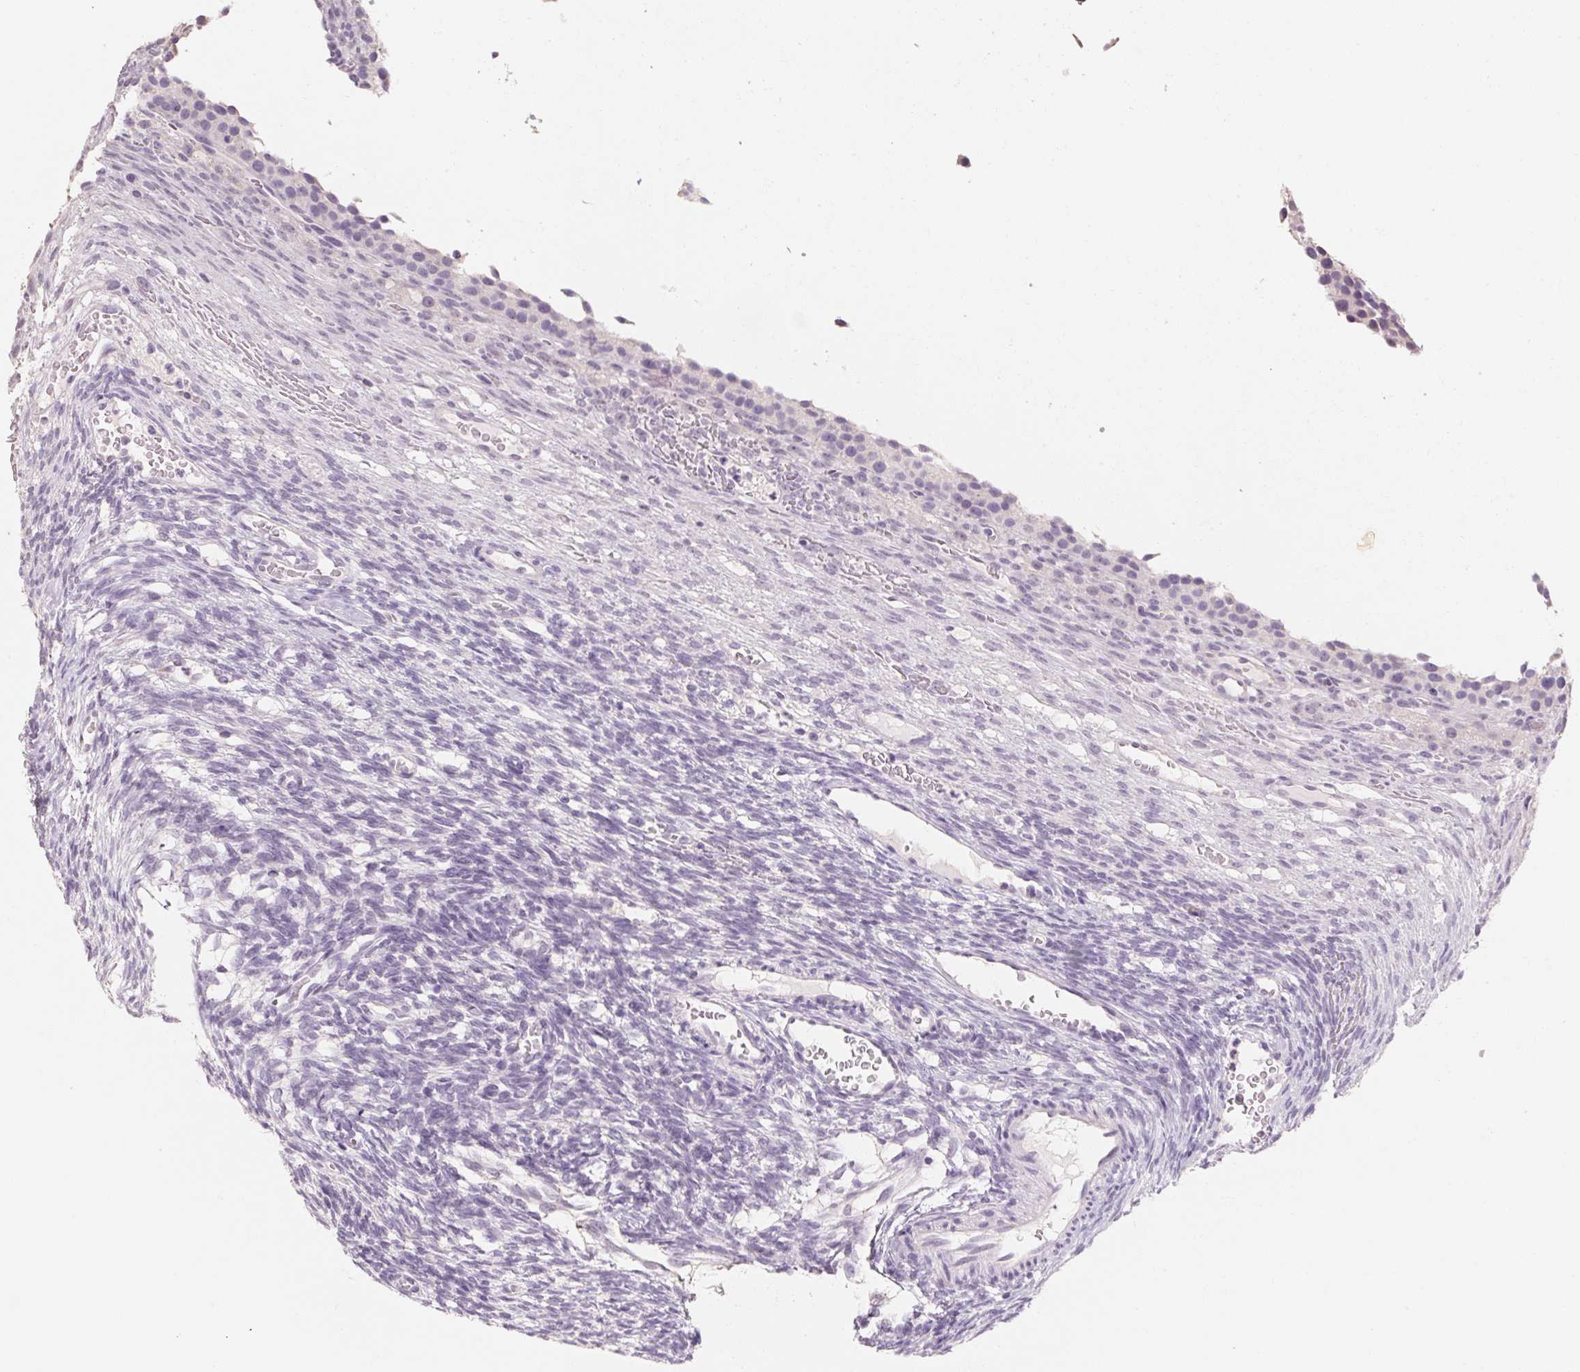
{"staining": {"intensity": "negative", "quantity": "none", "location": "none"}, "tissue": "ovary", "cell_type": "Follicle cells", "image_type": "normal", "snomed": [{"axis": "morphology", "description": "Normal tissue, NOS"}, {"axis": "topography", "description": "Ovary"}], "caption": "The immunohistochemistry image has no significant staining in follicle cells of ovary.", "gene": "CAPZA3", "patient": {"sex": "female", "age": 34}}